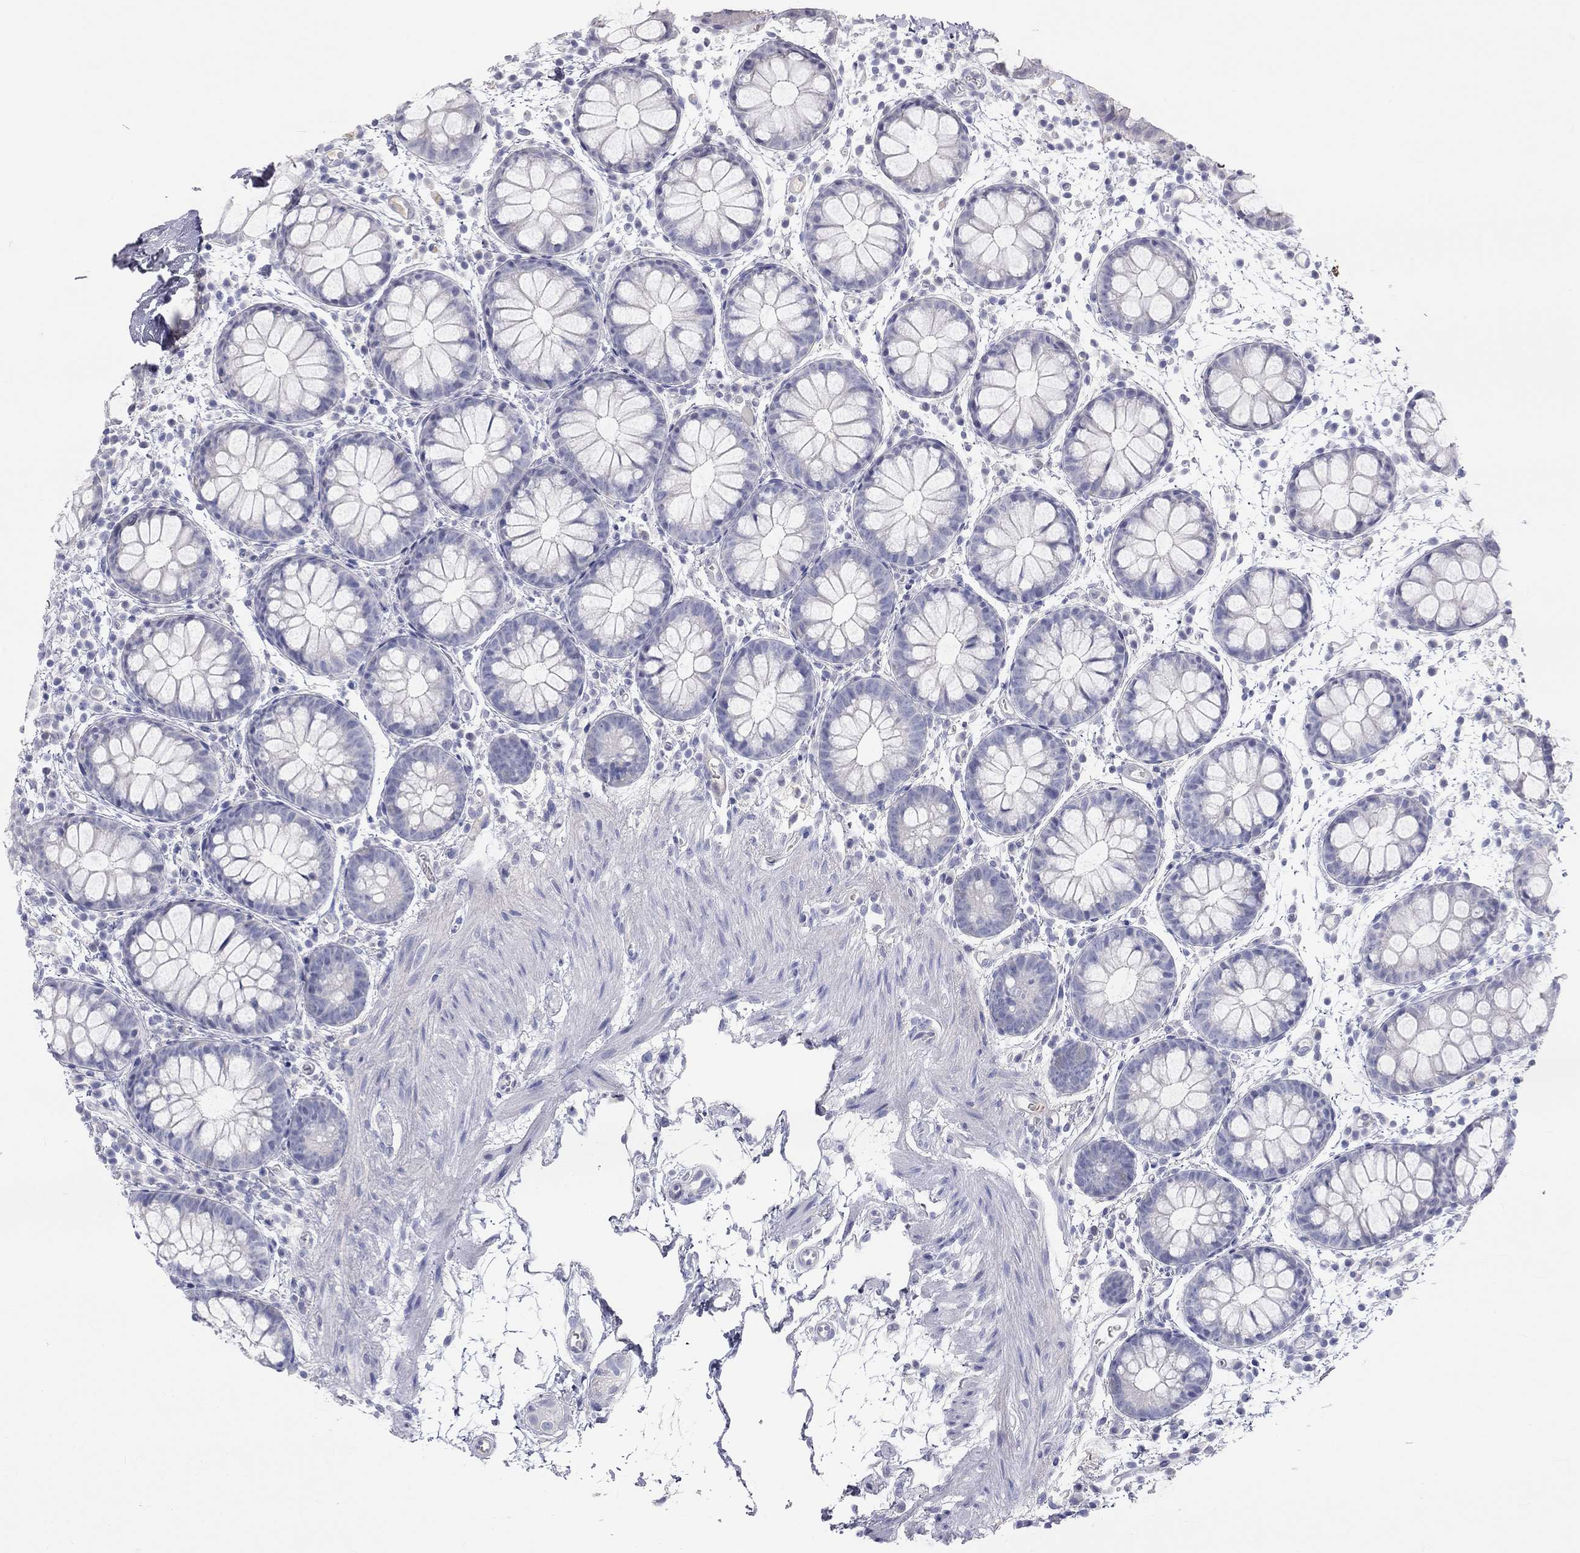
{"staining": {"intensity": "negative", "quantity": "none", "location": "none"}, "tissue": "rectum", "cell_type": "Glandular cells", "image_type": "normal", "snomed": [{"axis": "morphology", "description": "Normal tissue, NOS"}, {"axis": "topography", "description": "Rectum"}], "caption": "Immunohistochemical staining of unremarkable rectum displays no significant expression in glandular cells. Nuclei are stained in blue.", "gene": "ST7L", "patient": {"sex": "male", "age": 57}}